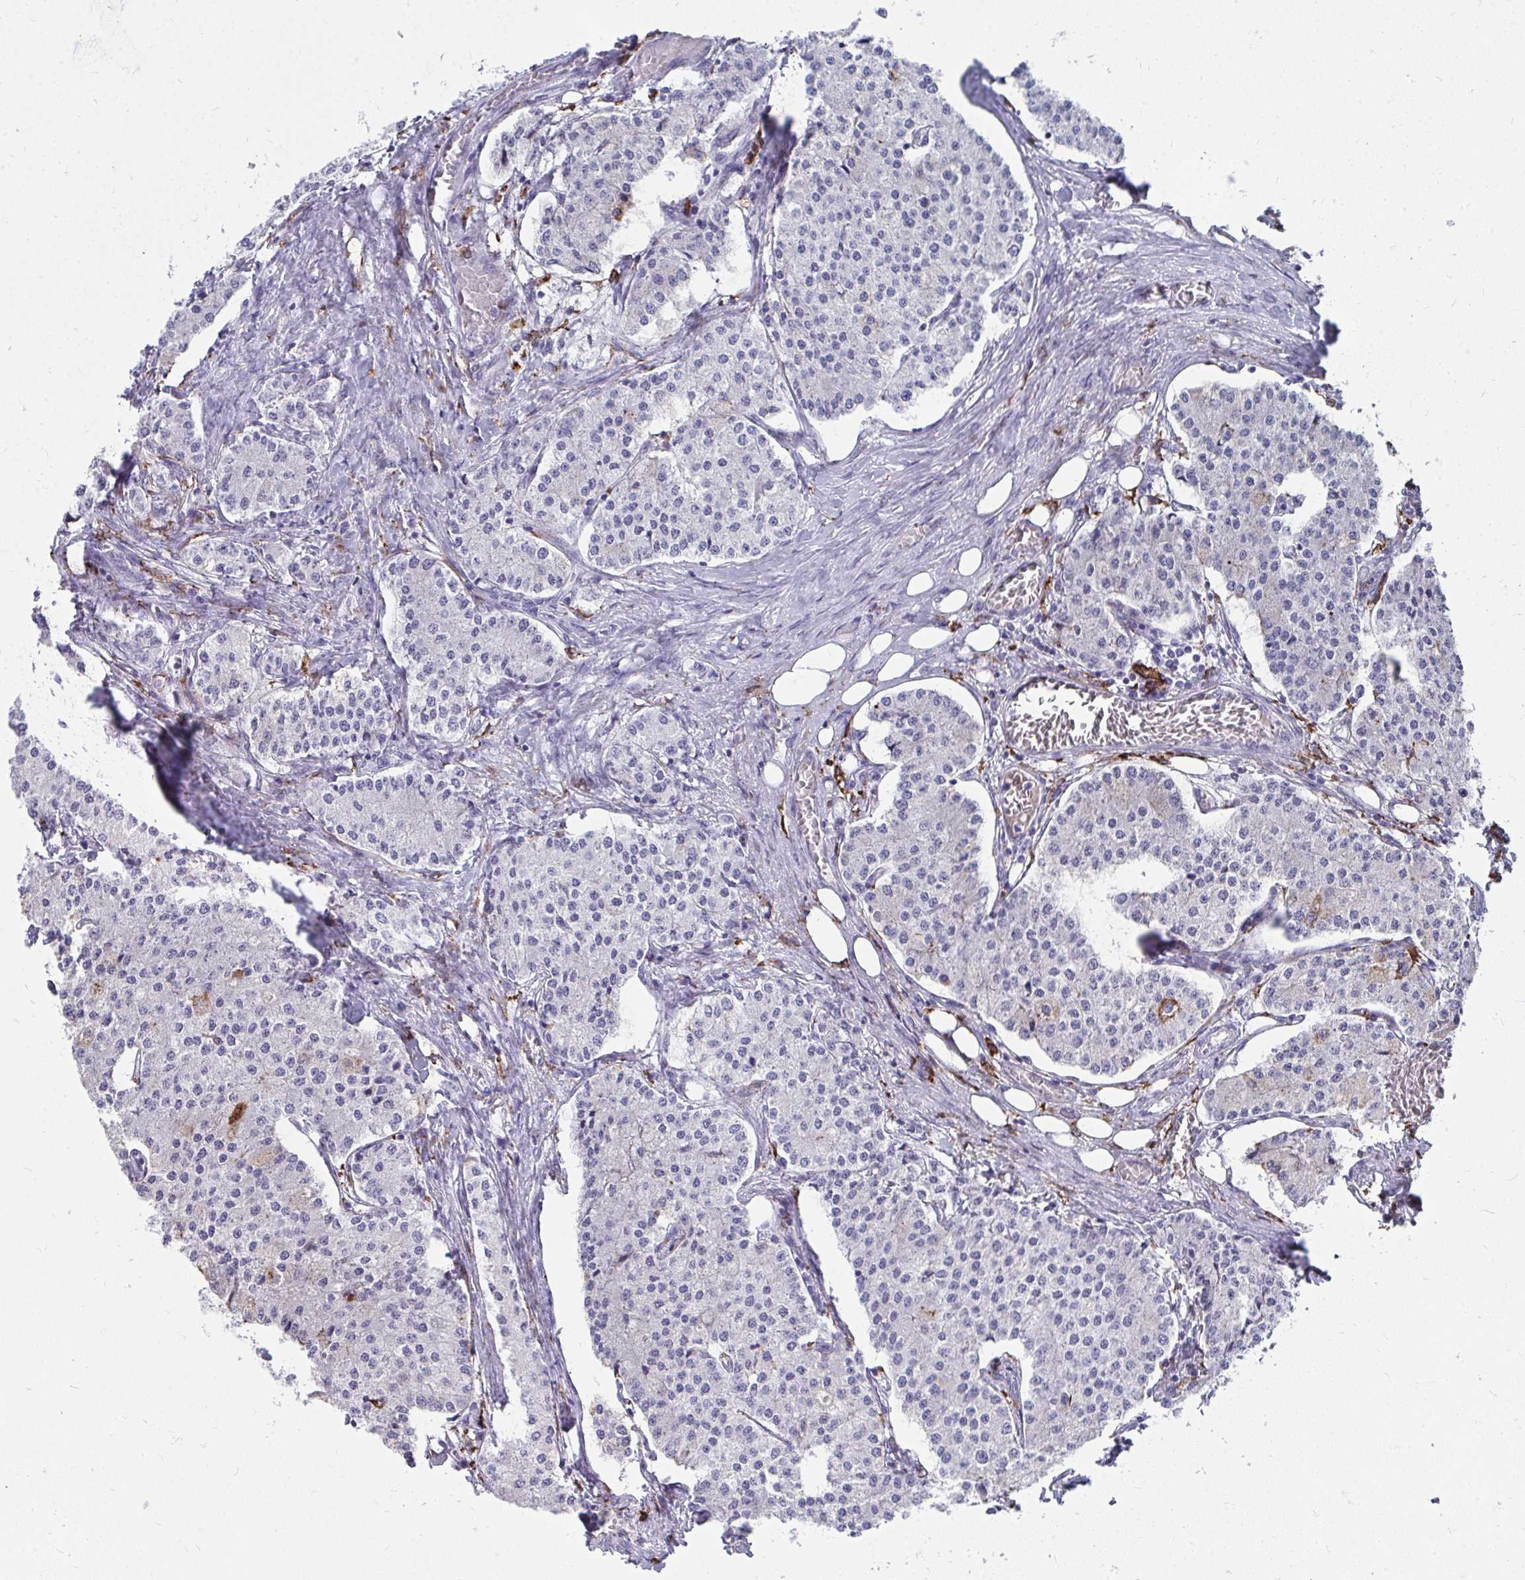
{"staining": {"intensity": "negative", "quantity": "none", "location": "none"}, "tissue": "carcinoid", "cell_type": "Tumor cells", "image_type": "cancer", "snomed": [{"axis": "morphology", "description": "Carcinoid, malignant, NOS"}, {"axis": "topography", "description": "Colon"}], "caption": "Immunohistochemistry (IHC) of carcinoid shows no expression in tumor cells.", "gene": "CD163", "patient": {"sex": "female", "age": 52}}